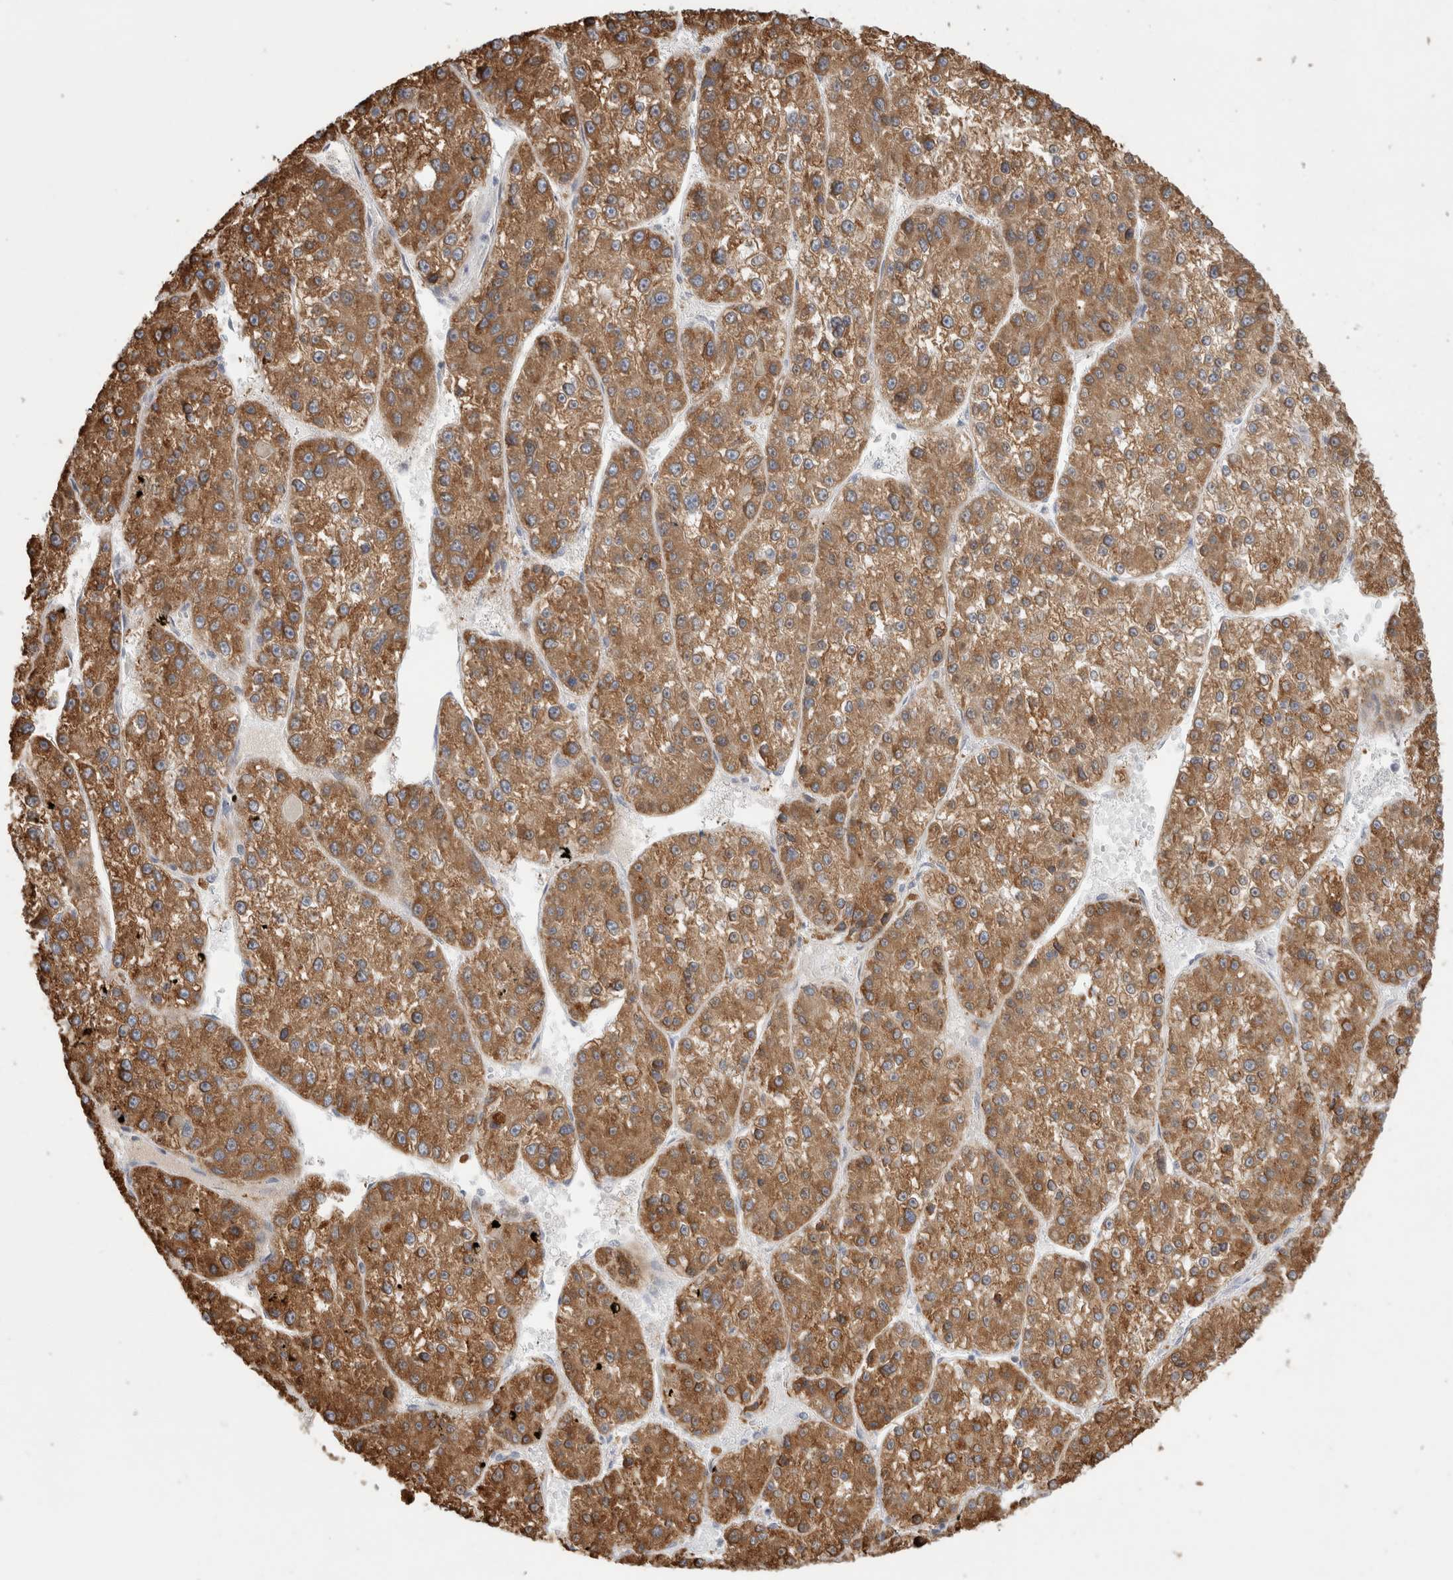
{"staining": {"intensity": "strong", "quantity": ">75%", "location": "cytoplasmic/membranous"}, "tissue": "liver cancer", "cell_type": "Tumor cells", "image_type": "cancer", "snomed": [{"axis": "morphology", "description": "Carcinoma, Hepatocellular, NOS"}, {"axis": "topography", "description": "Liver"}], "caption": "Liver cancer stained with immunohistochemistry (IHC) demonstrates strong cytoplasmic/membranous staining in about >75% of tumor cells.", "gene": "SYTL5", "patient": {"sex": "female", "age": 73}}